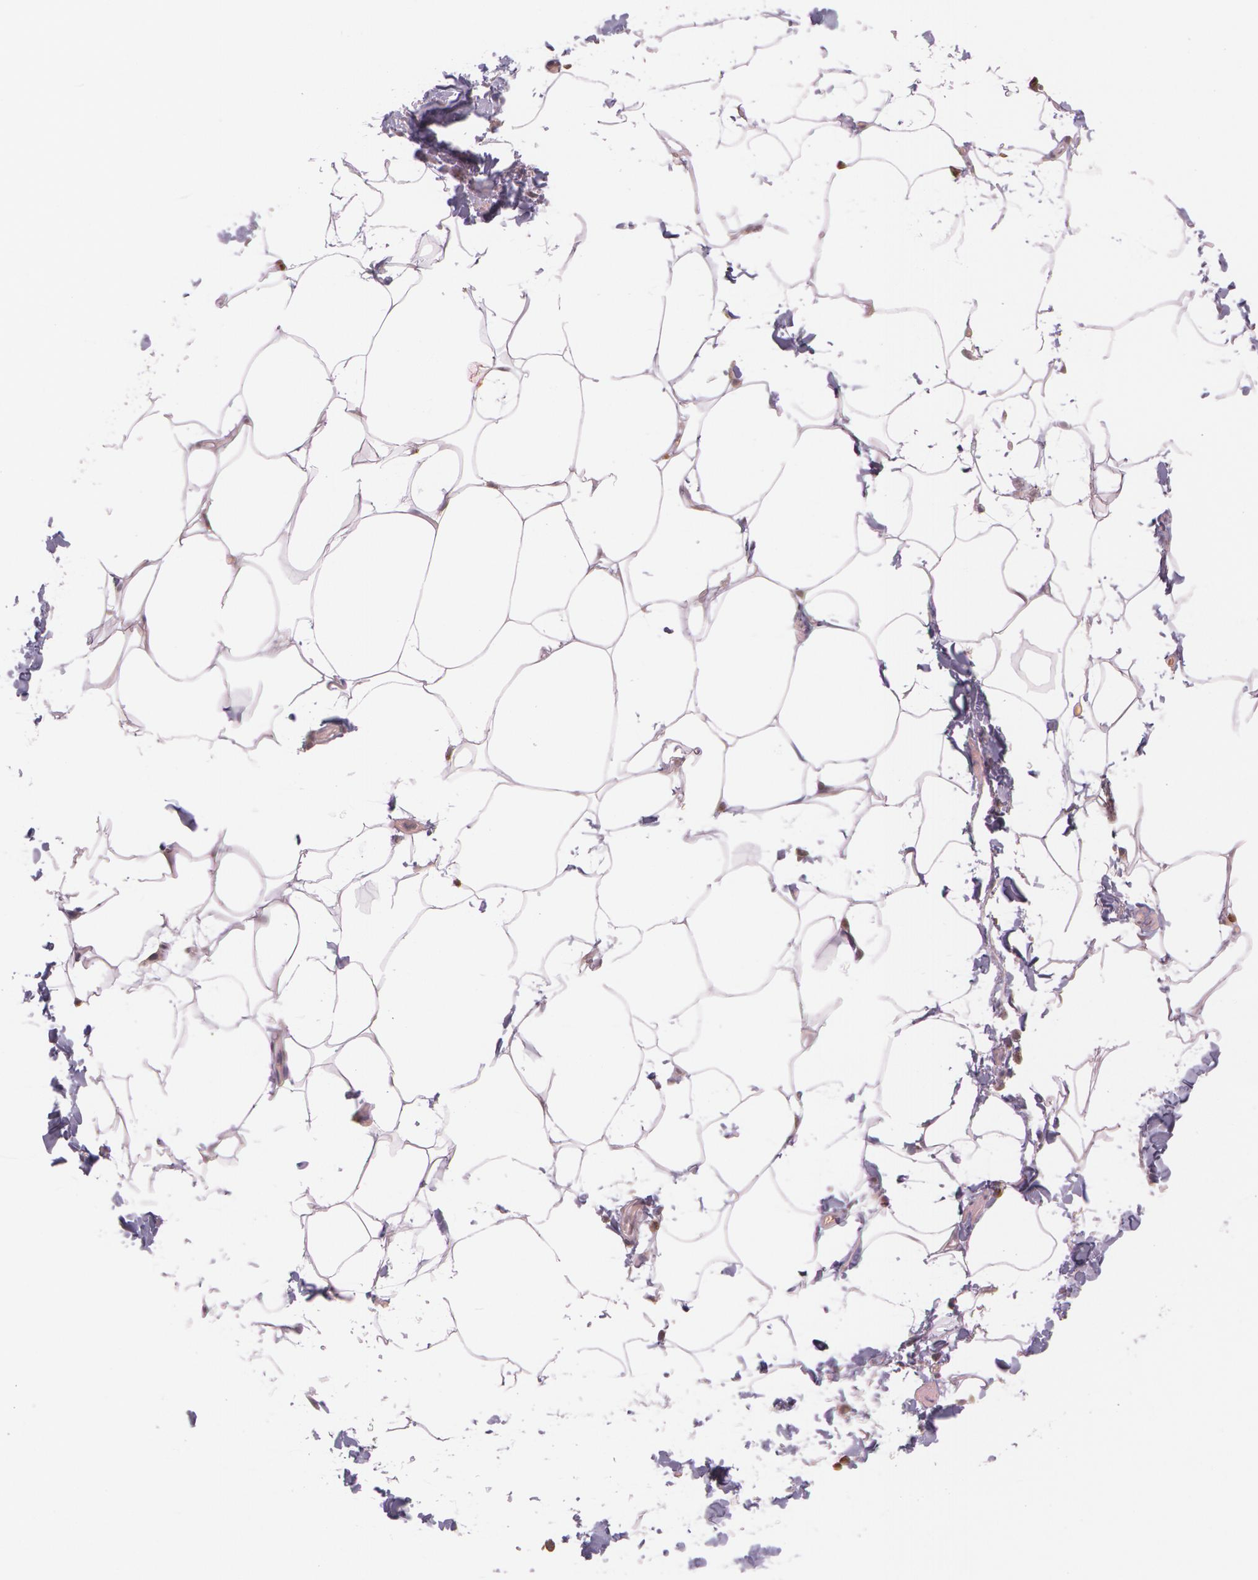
{"staining": {"intensity": "weak", "quantity": ">75%", "location": "cytoplasmic/membranous"}, "tissue": "adipose tissue", "cell_type": "Adipocytes", "image_type": "normal", "snomed": [{"axis": "morphology", "description": "Normal tissue, NOS"}, {"axis": "topography", "description": "Vascular tissue"}], "caption": "IHC (DAB (3,3'-diaminobenzidine)) staining of unremarkable adipose tissue demonstrates weak cytoplasmic/membranous protein positivity in about >75% of adipocytes. (Brightfield microscopy of DAB IHC at high magnification).", "gene": "ATG2B", "patient": {"sex": "male", "age": 41}}